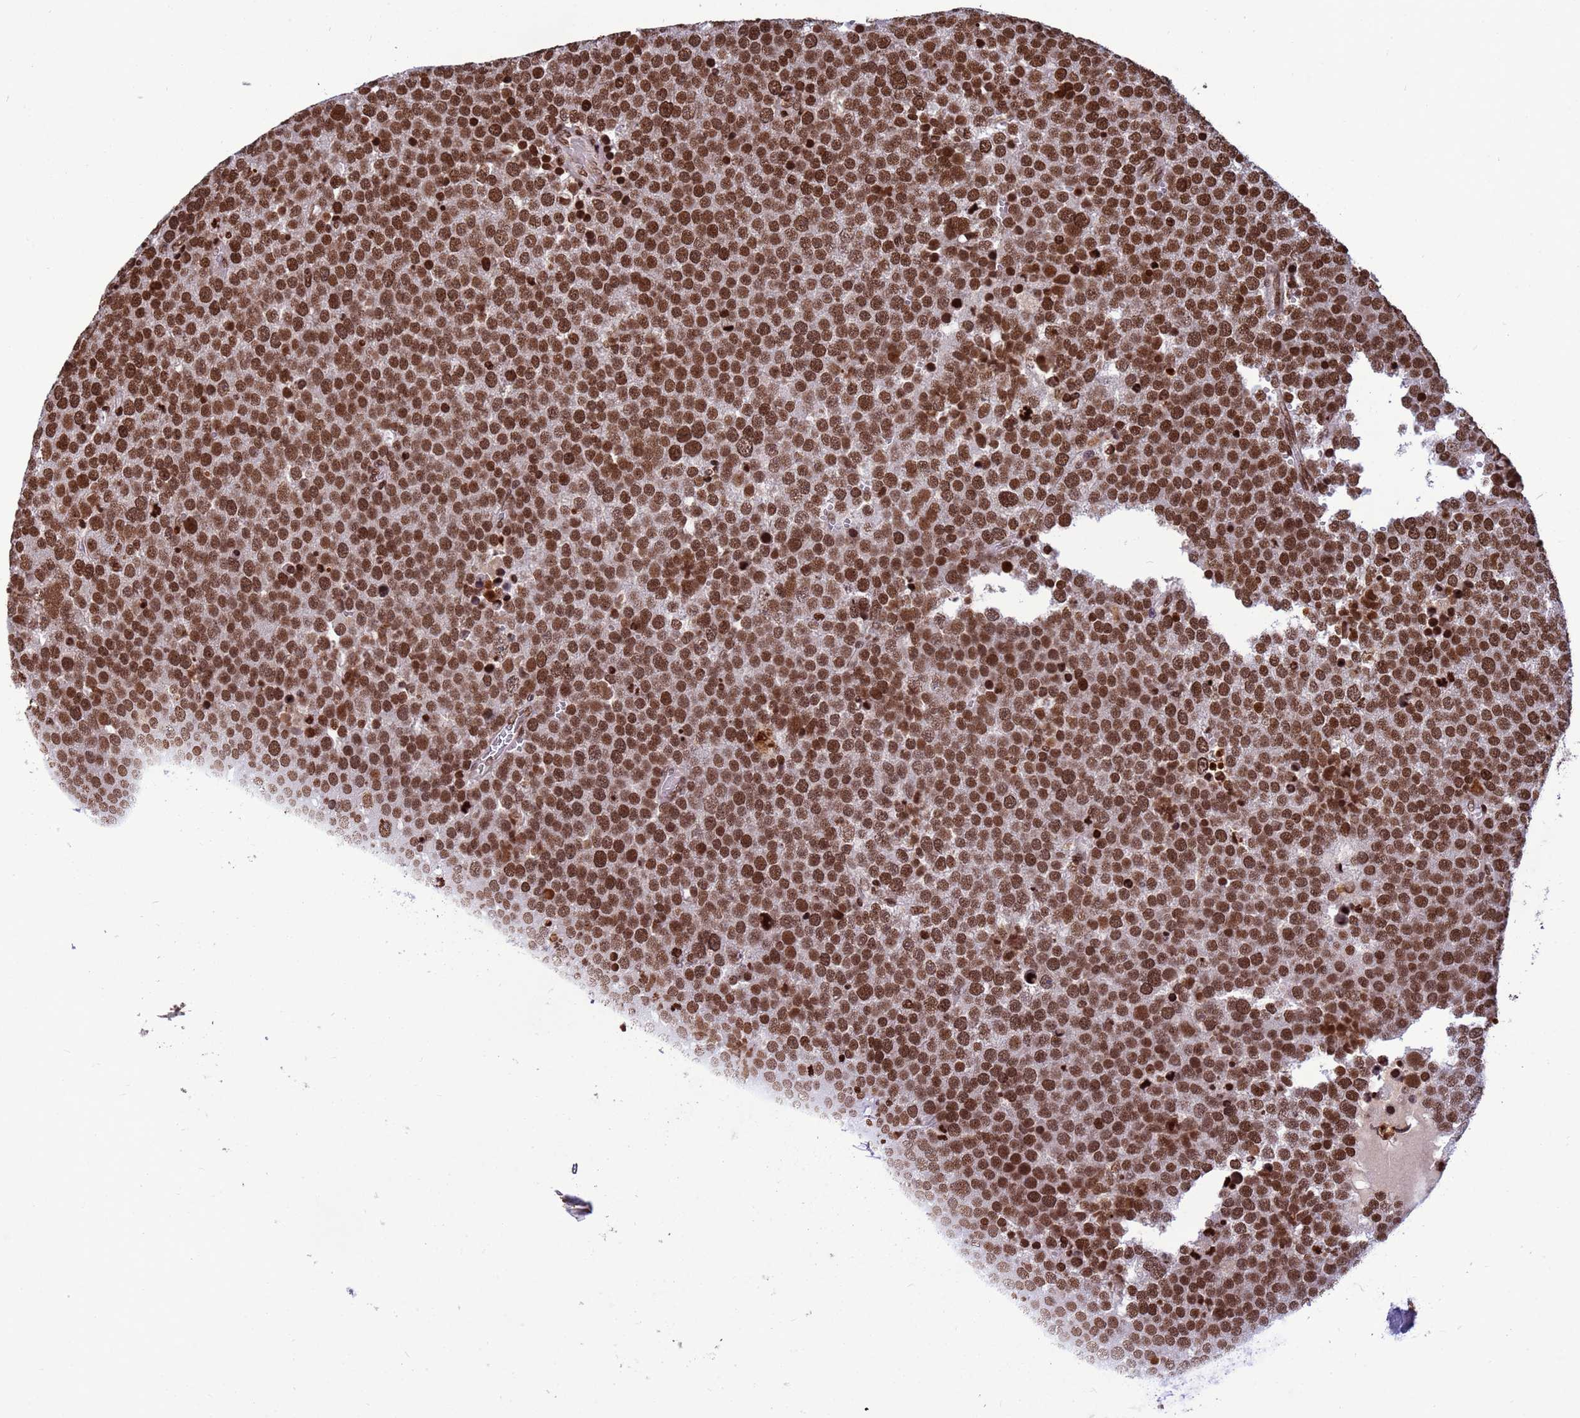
{"staining": {"intensity": "strong", "quantity": ">75%", "location": "nuclear"}, "tissue": "testis cancer", "cell_type": "Tumor cells", "image_type": "cancer", "snomed": [{"axis": "morphology", "description": "Seminoma, NOS"}, {"axis": "topography", "description": "Testis"}], "caption": "IHC staining of testis cancer, which reveals high levels of strong nuclear staining in about >75% of tumor cells indicating strong nuclear protein positivity. The staining was performed using DAB (3,3'-diaminobenzidine) (brown) for protein detection and nuclei were counterstained in hematoxylin (blue).", "gene": "H3-3B", "patient": {"sex": "male", "age": 71}}